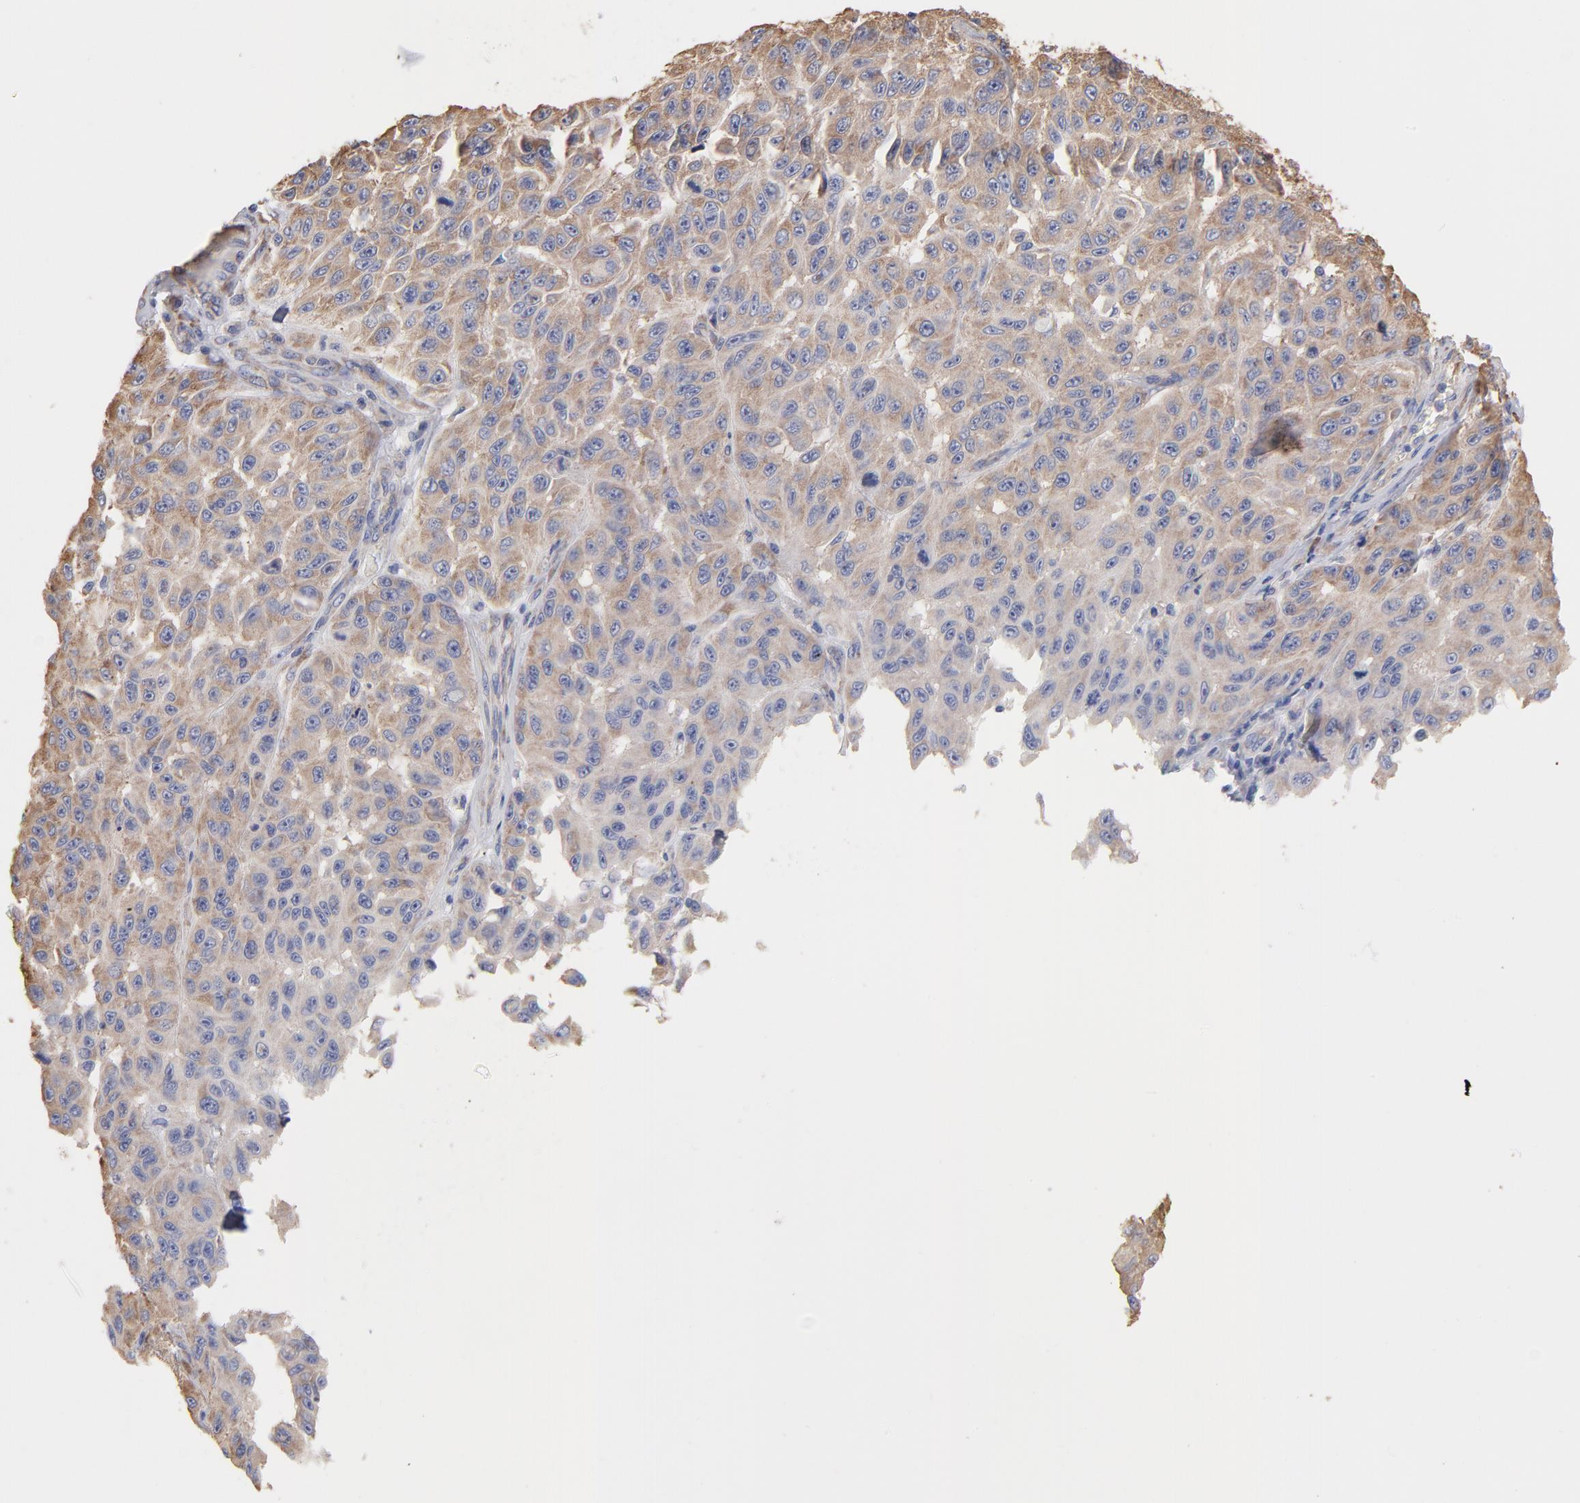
{"staining": {"intensity": "weak", "quantity": ">75%", "location": "cytoplasmic/membranous"}, "tissue": "melanoma", "cell_type": "Tumor cells", "image_type": "cancer", "snomed": [{"axis": "morphology", "description": "Malignant melanoma, NOS"}, {"axis": "topography", "description": "Skin"}], "caption": "Malignant melanoma was stained to show a protein in brown. There is low levels of weak cytoplasmic/membranous staining in about >75% of tumor cells.", "gene": "RPL9", "patient": {"sex": "male", "age": 30}}